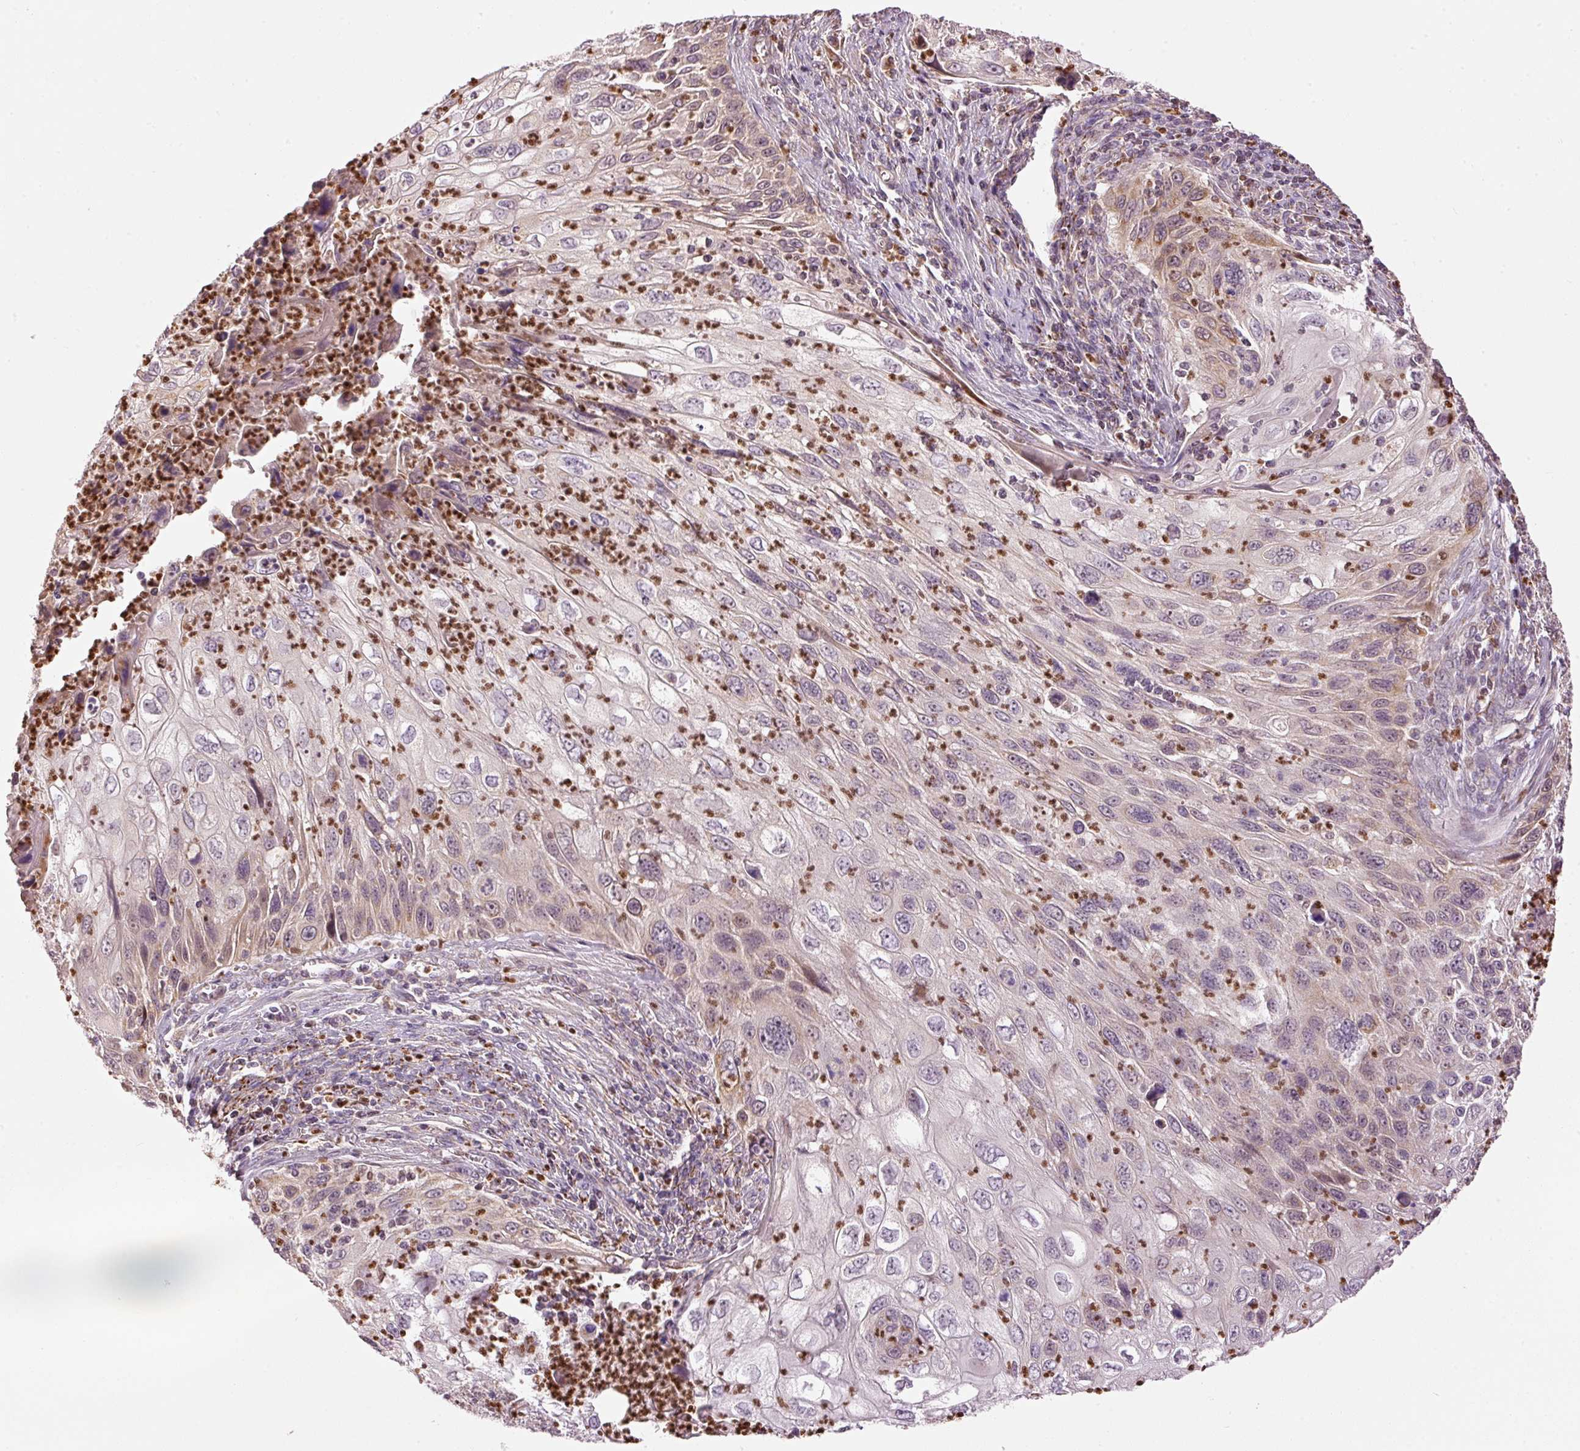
{"staining": {"intensity": "weak", "quantity": "<25%", "location": "cytoplasmic/membranous"}, "tissue": "cervical cancer", "cell_type": "Tumor cells", "image_type": "cancer", "snomed": [{"axis": "morphology", "description": "Squamous cell carcinoma, NOS"}, {"axis": "topography", "description": "Cervix"}], "caption": "Immunohistochemistry (IHC) of cervical squamous cell carcinoma shows no positivity in tumor cells.", "gene": "MTHFD1L", "patient": {"sex": "female", "age": 70}}